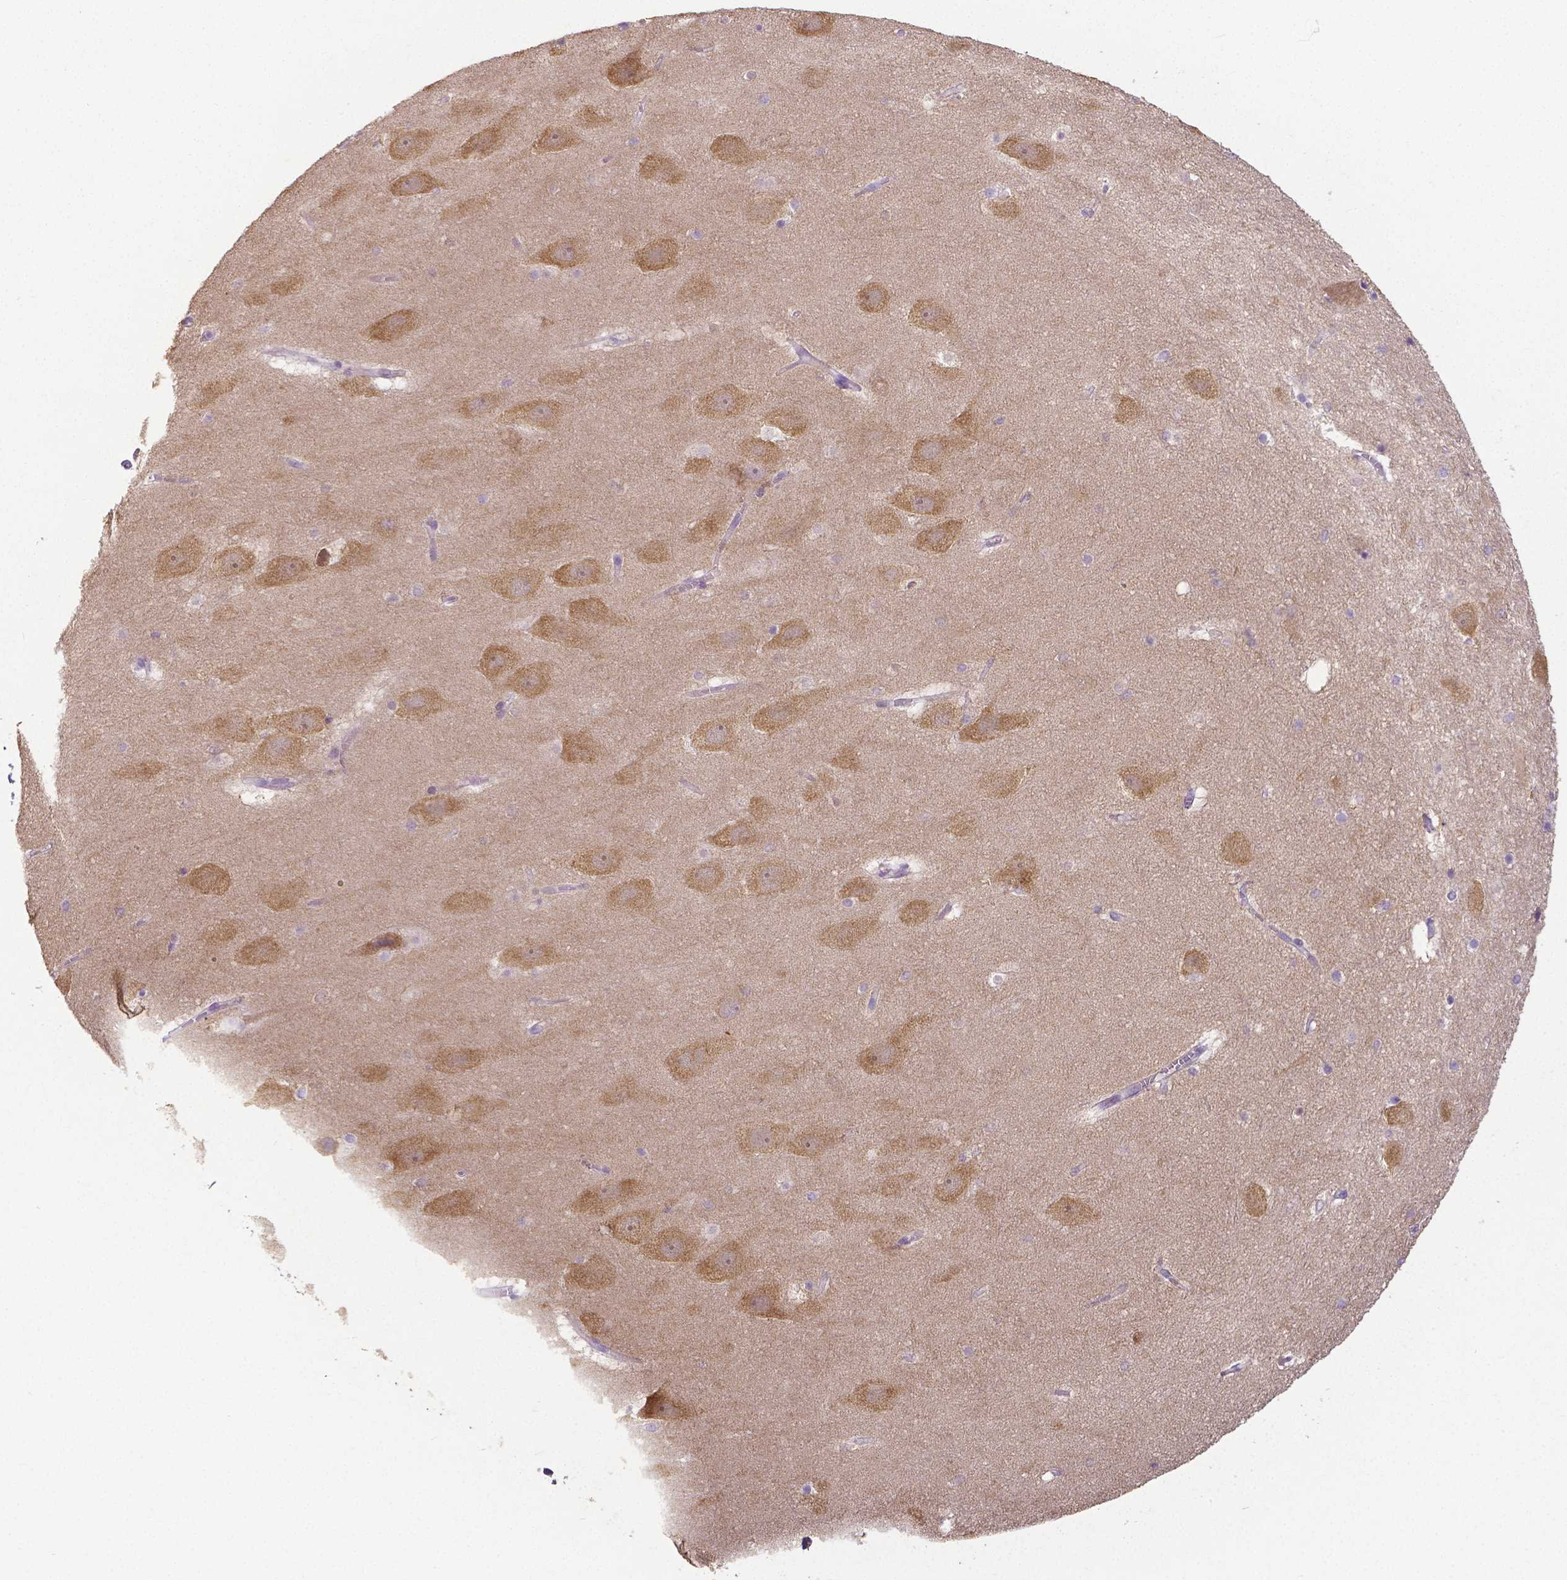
{"staining": {"intensity": "negative", "quantity": "none", "location": "none"}, "tissue": "hippocampus", "cell_type": "Glial cells", "image_type": "normal", "snomed": [{"axis": "morphology", "description": "Normal tissue, NOS"}, {"axis": "topography", "description": "Hippocampus"}], "caption": "IHC of normal human hippocampus displays no staining in glial cells. Nuclei are stained in blue.", "gene": "CRMP1", "patient": {"sex": "male", "age": 45}}